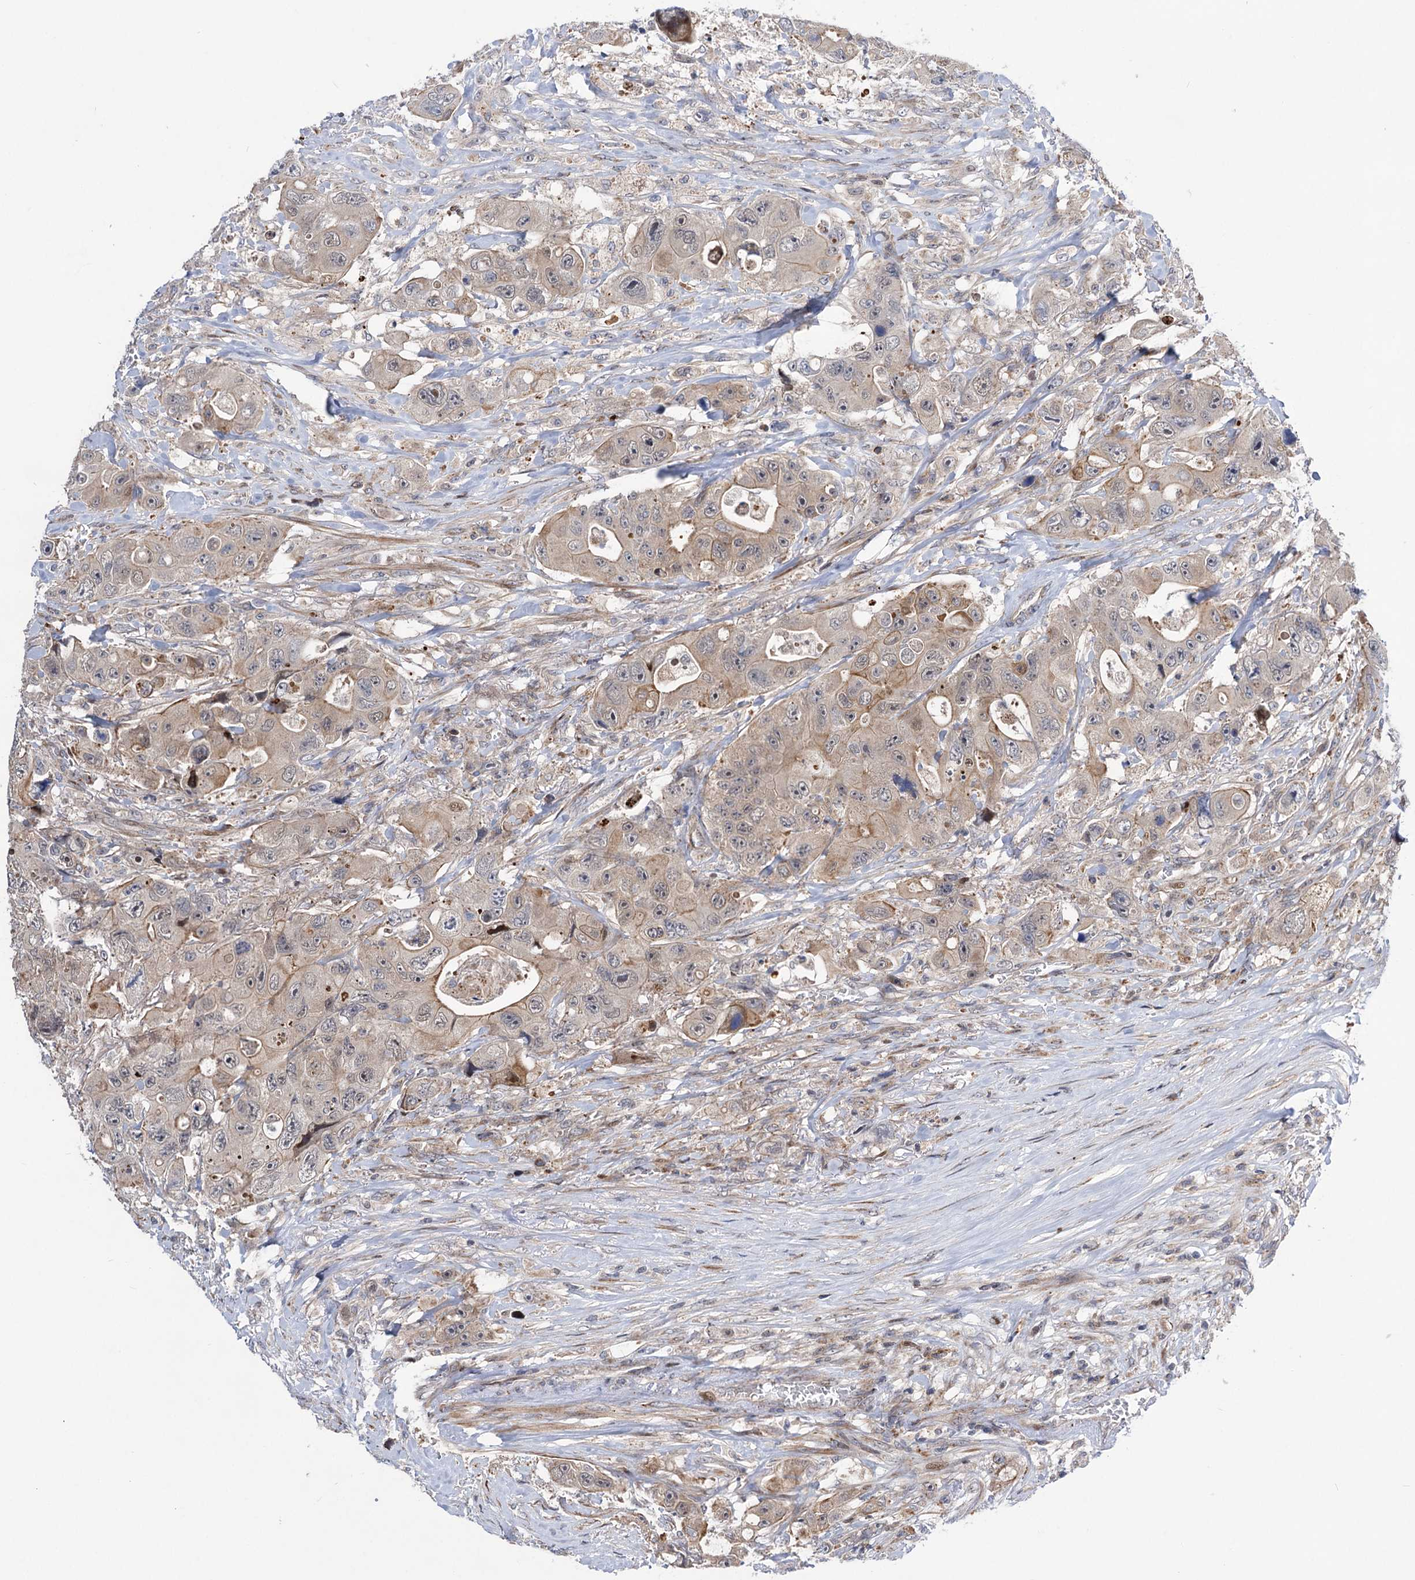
{"staining": {"intensity": "weak", "quantity": "25%-75%", "location": "cytoplasmic/membranous"}, "tissue": "colorectal cancer", "cell_type": "Tumor cells", "image_type": "cancer", "snomed": [{"axis": "morphology", "description": "Adenocarcinoma, NOS"}, {"axis": "topography", "description": "Colon"}], "caption": "Brown immunohistochemical staining in colorectal cancer (adenocarcinoma) shows weak cytoplasmic/membranous expression in about 25%-75% of tumor cells.", "gene": "UBR1", "patient": {"sex": "female", "age": 46}}